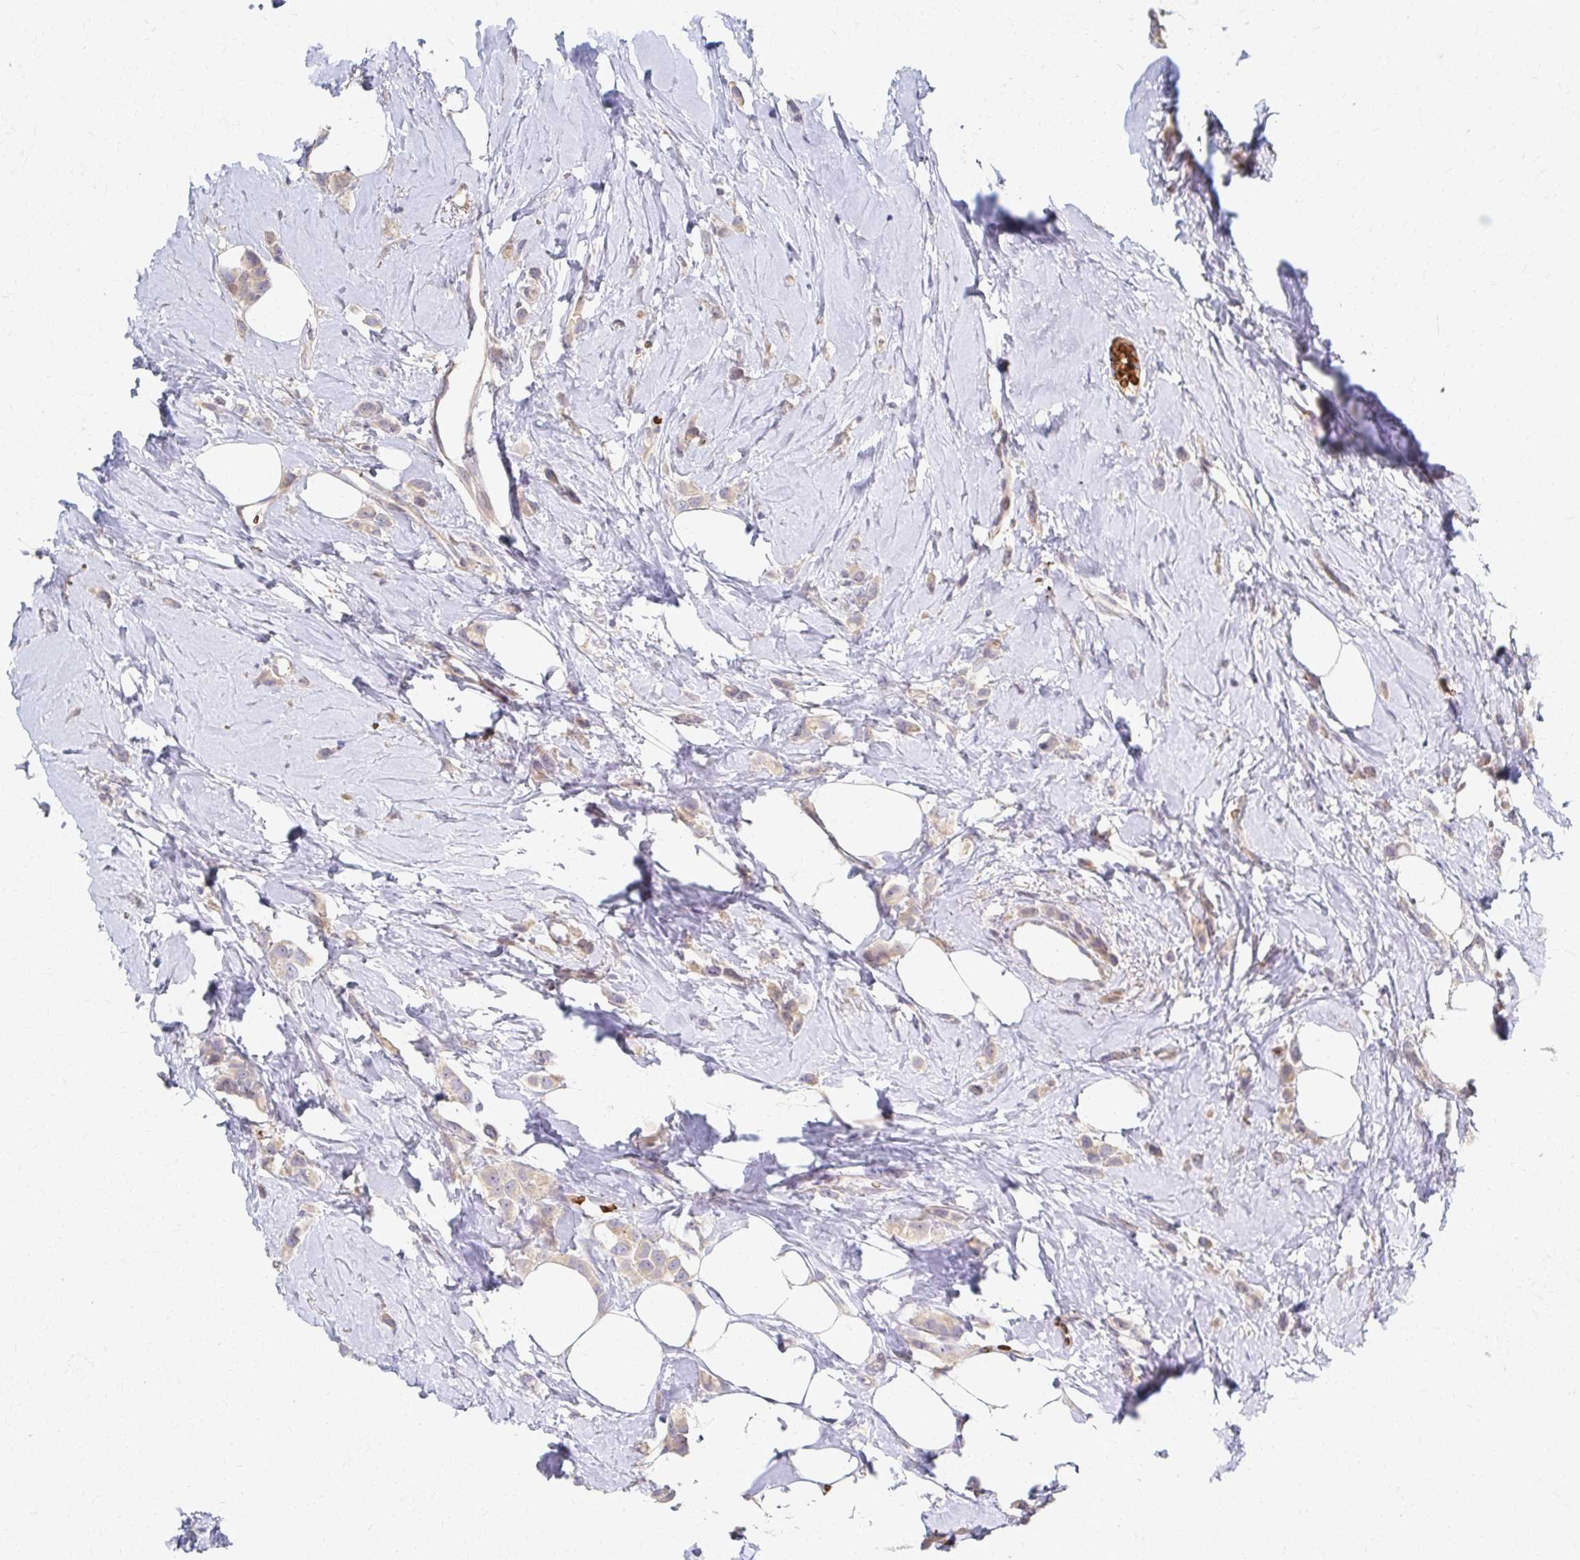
{"staining": {"intensity": "weak", "quantity": ">75%", "location": "cytoplasmic/membranous"}, "tissue": "breast cancer", "cell_type": "Tumor cells", "image_type": "cancer", "snomed": [{"axis": "morphology", "description": "Lobular carcinoma"}, {"axis": "topography", "description": "Breast"}], "caption": "Weak cytoplasmic/membranous protein positivity is seen in about >75% of tumor cells in breast lobular carcinoma.", "gene": "SKA2", "patient": {"sex": "female", "age": 66}}